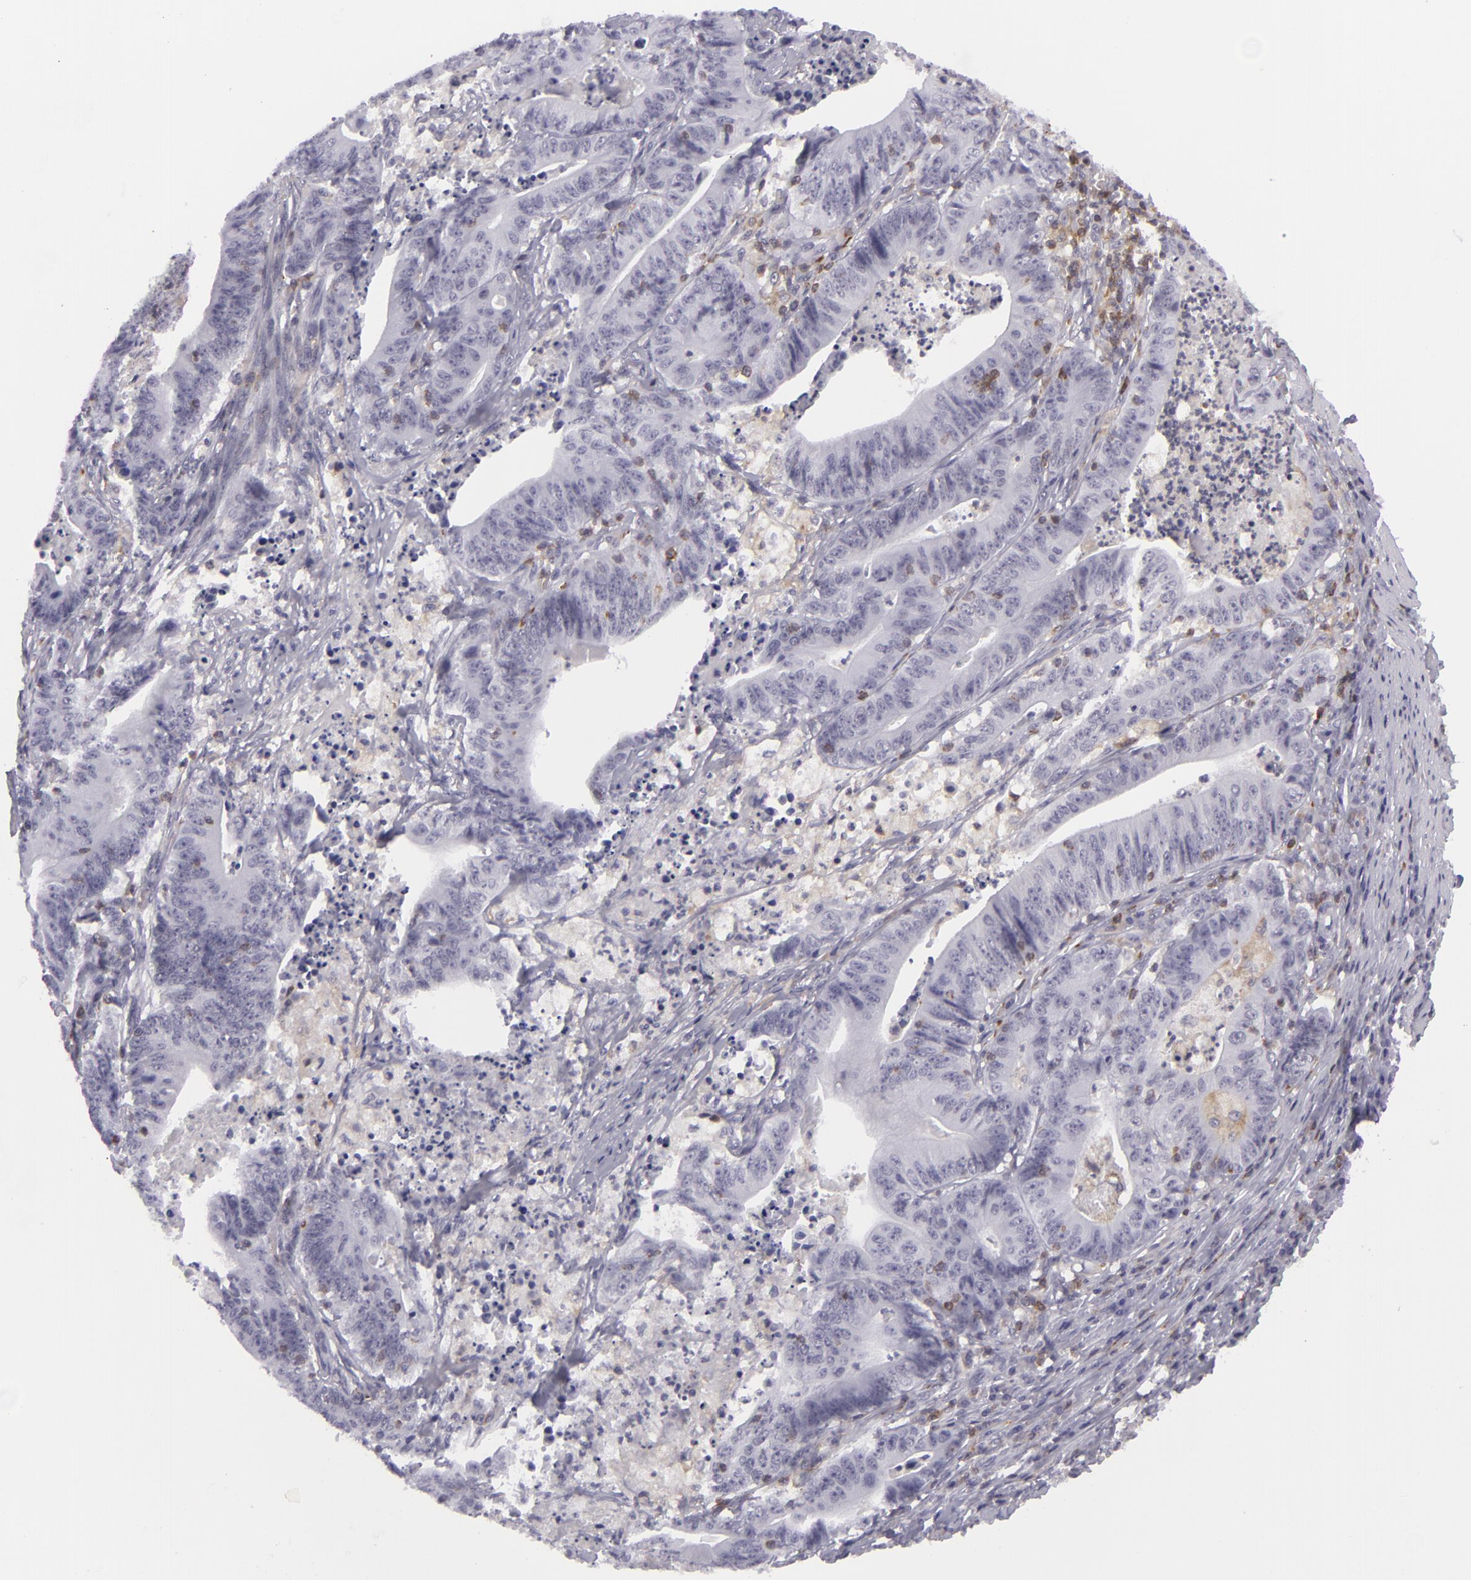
{"staining": {"intensity": "negative", "quantity": "none", "location": "none"}, "tissue": "stomach cancer", "cell_type": "Tumor cells", "image_type": "cancer", "snomed": [{"axis": "morphology", "description": "Adenocarcinoma, NOS"}, {"axis": "topography", "description": "Stomach, lower"}], "caption": "High magnification brightfield microscopy of adenocarcinoma (stomach) stained with DAB (brown) and counterstained with hematoxylin (blue): tumor cells show no significant positivity.", "gene": "KCNAB2", "patient": {"sex": "female", "age": 86}}